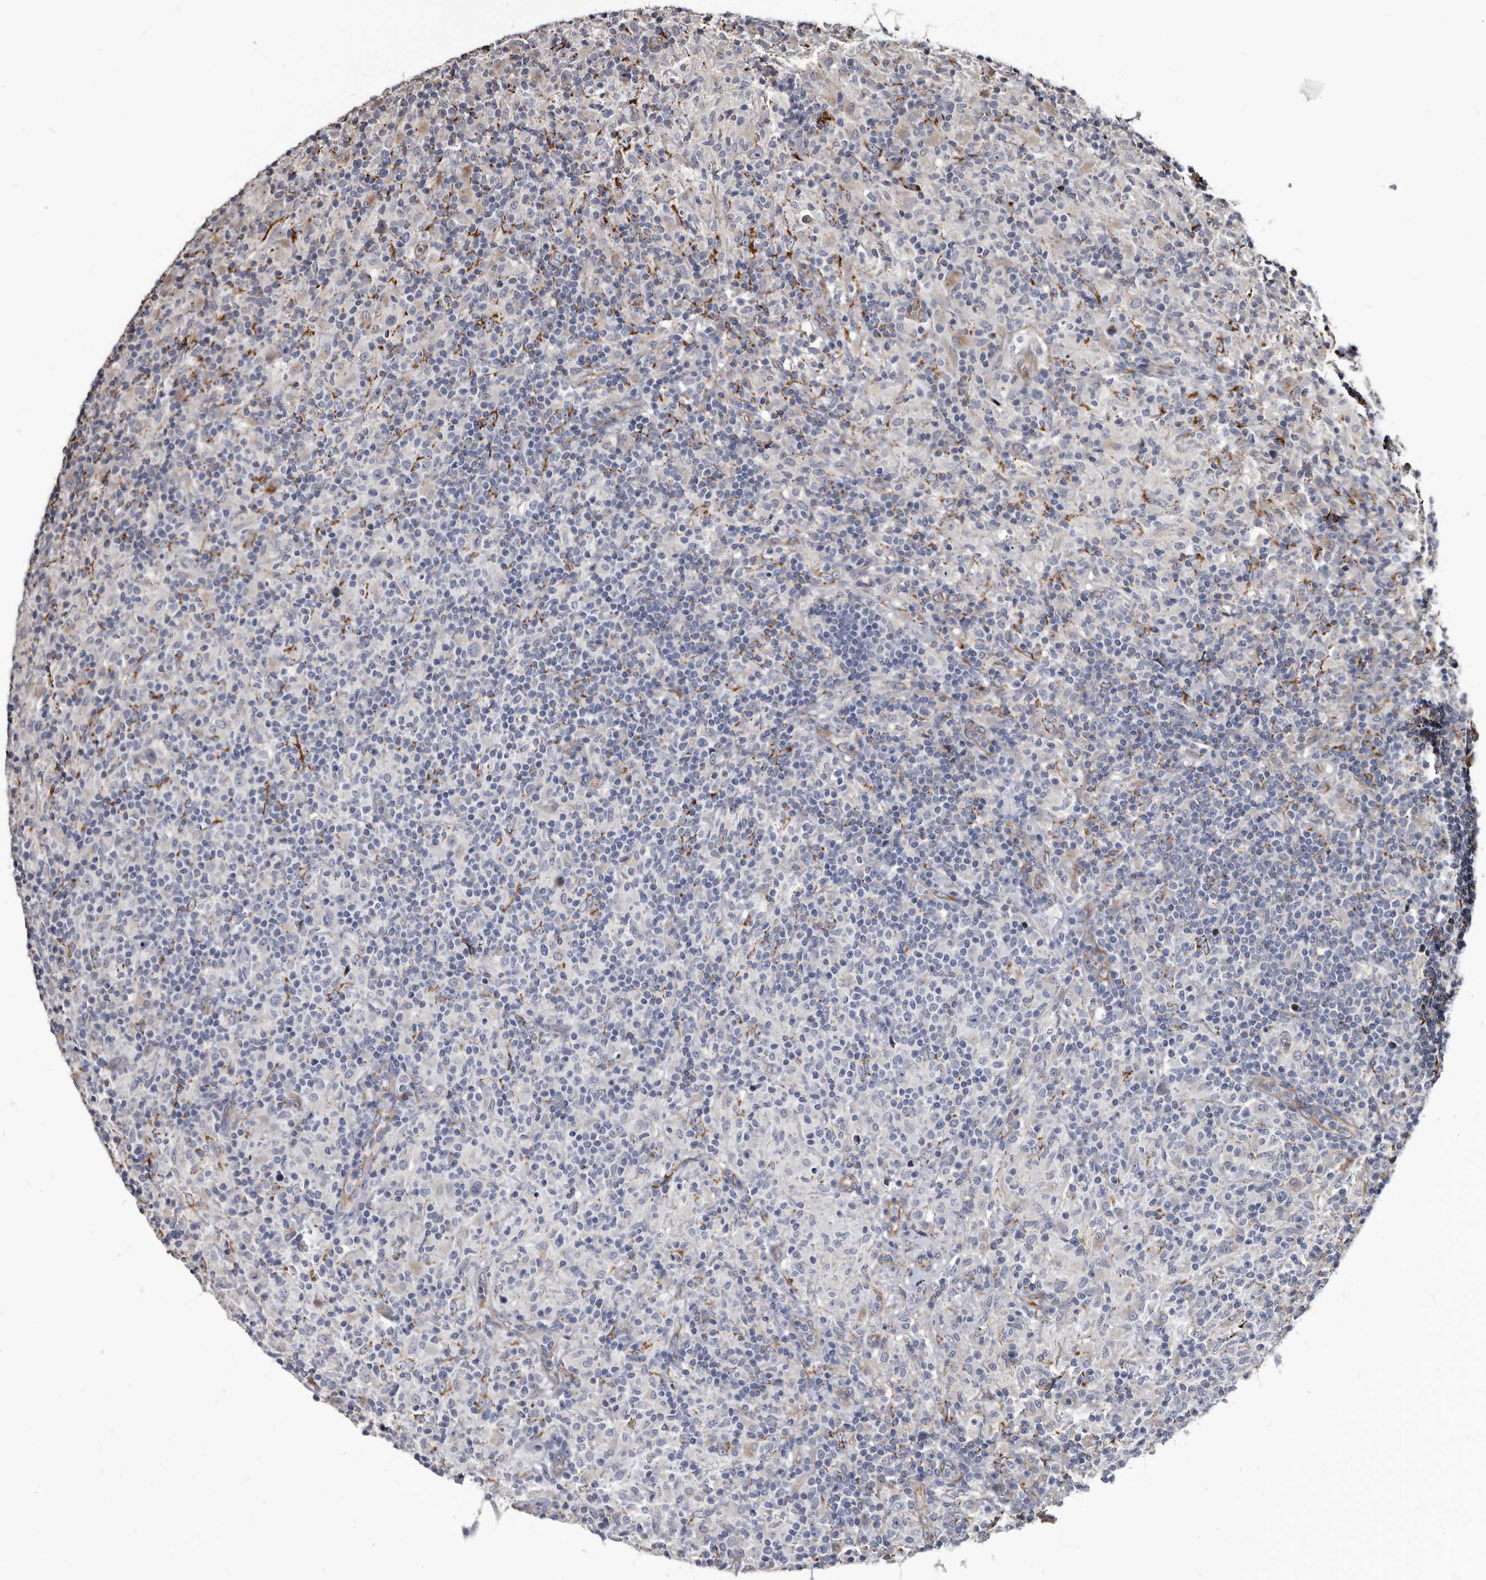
{"staining": {"intensity": "negative", "quantity": "none", "location": "none"}, "tissue": "lymphoma", "cell_type": "Tumor cells", "image_type": "cancer", "snomed": [{"axis": "morphology", "description": "Hodgkin's disease, NOS"}, {"axis": "topography", "description": "Lymph node"}], "caption": "High magnification brightfield microscopy of lymphoma stained with DAB (brown) and counterstained with hematoxylin (blue): tumor cells show no significant expression. (DAB IHC visualized using brightfield microscopy, high magnification).", "gene": "CTSA", "patient": {"sex": "male", "age": 70}}